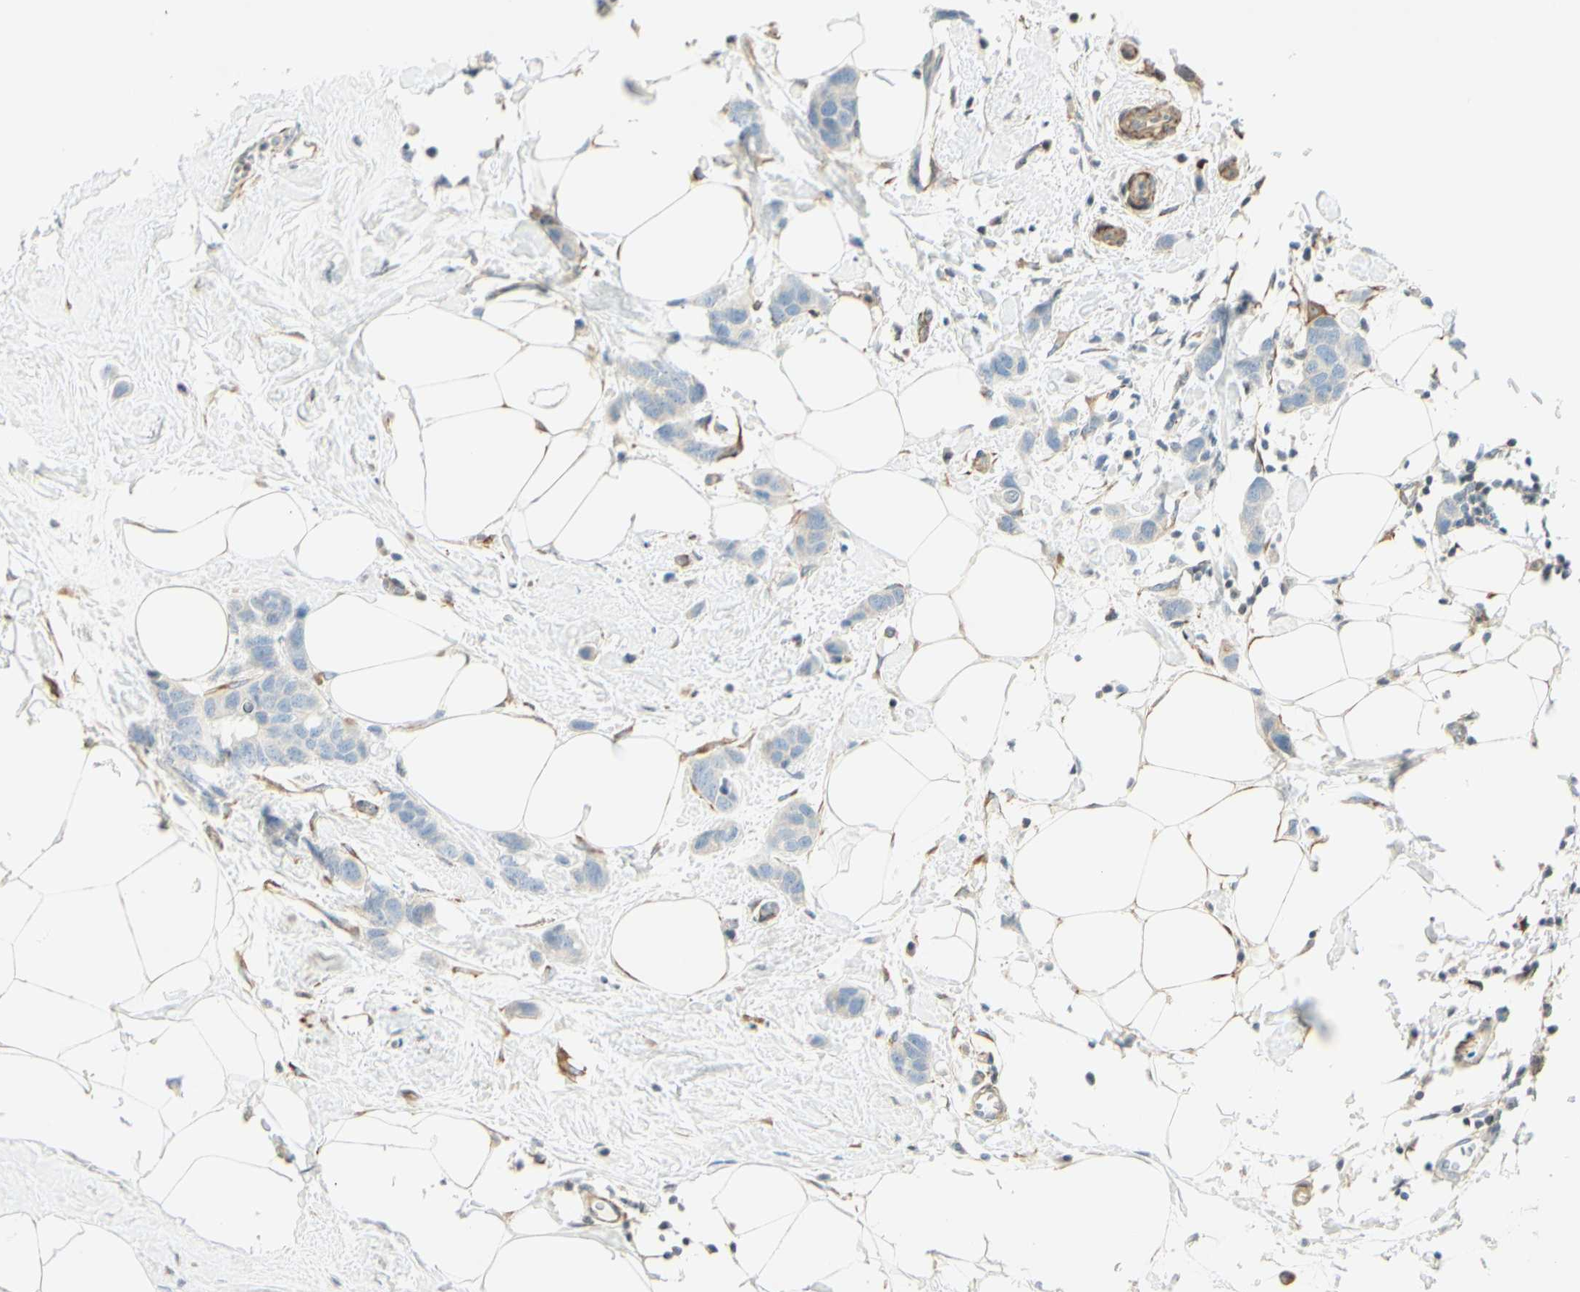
{"staining": {"intensity": "weak", "quantity": "<25%", "location": "cytoplasmic/membranous"}, "tissue": "breast cancer", "cell_type": "Tumor cells", "image_type": "cancer", "snomed": [{"axis": "morphology", "description": "Normal tissue, NOS"}, {"axis": "morphology", "description": "Duct carcinoma"}, {"axis": "topography", "description": "Breast"}], "caption": "IHC micrograph of neoplastic tissue: breast cancer stained with DAB exhibits no significant protein positivity in tumor cells. The staining is performed using DAB (3,3'-diaminobenzidine) brown chromogen with nuclei counter-stained in using hematoxylin.", "gene": "MAP1B", "patient": {"sex": "female", "age": 50}}